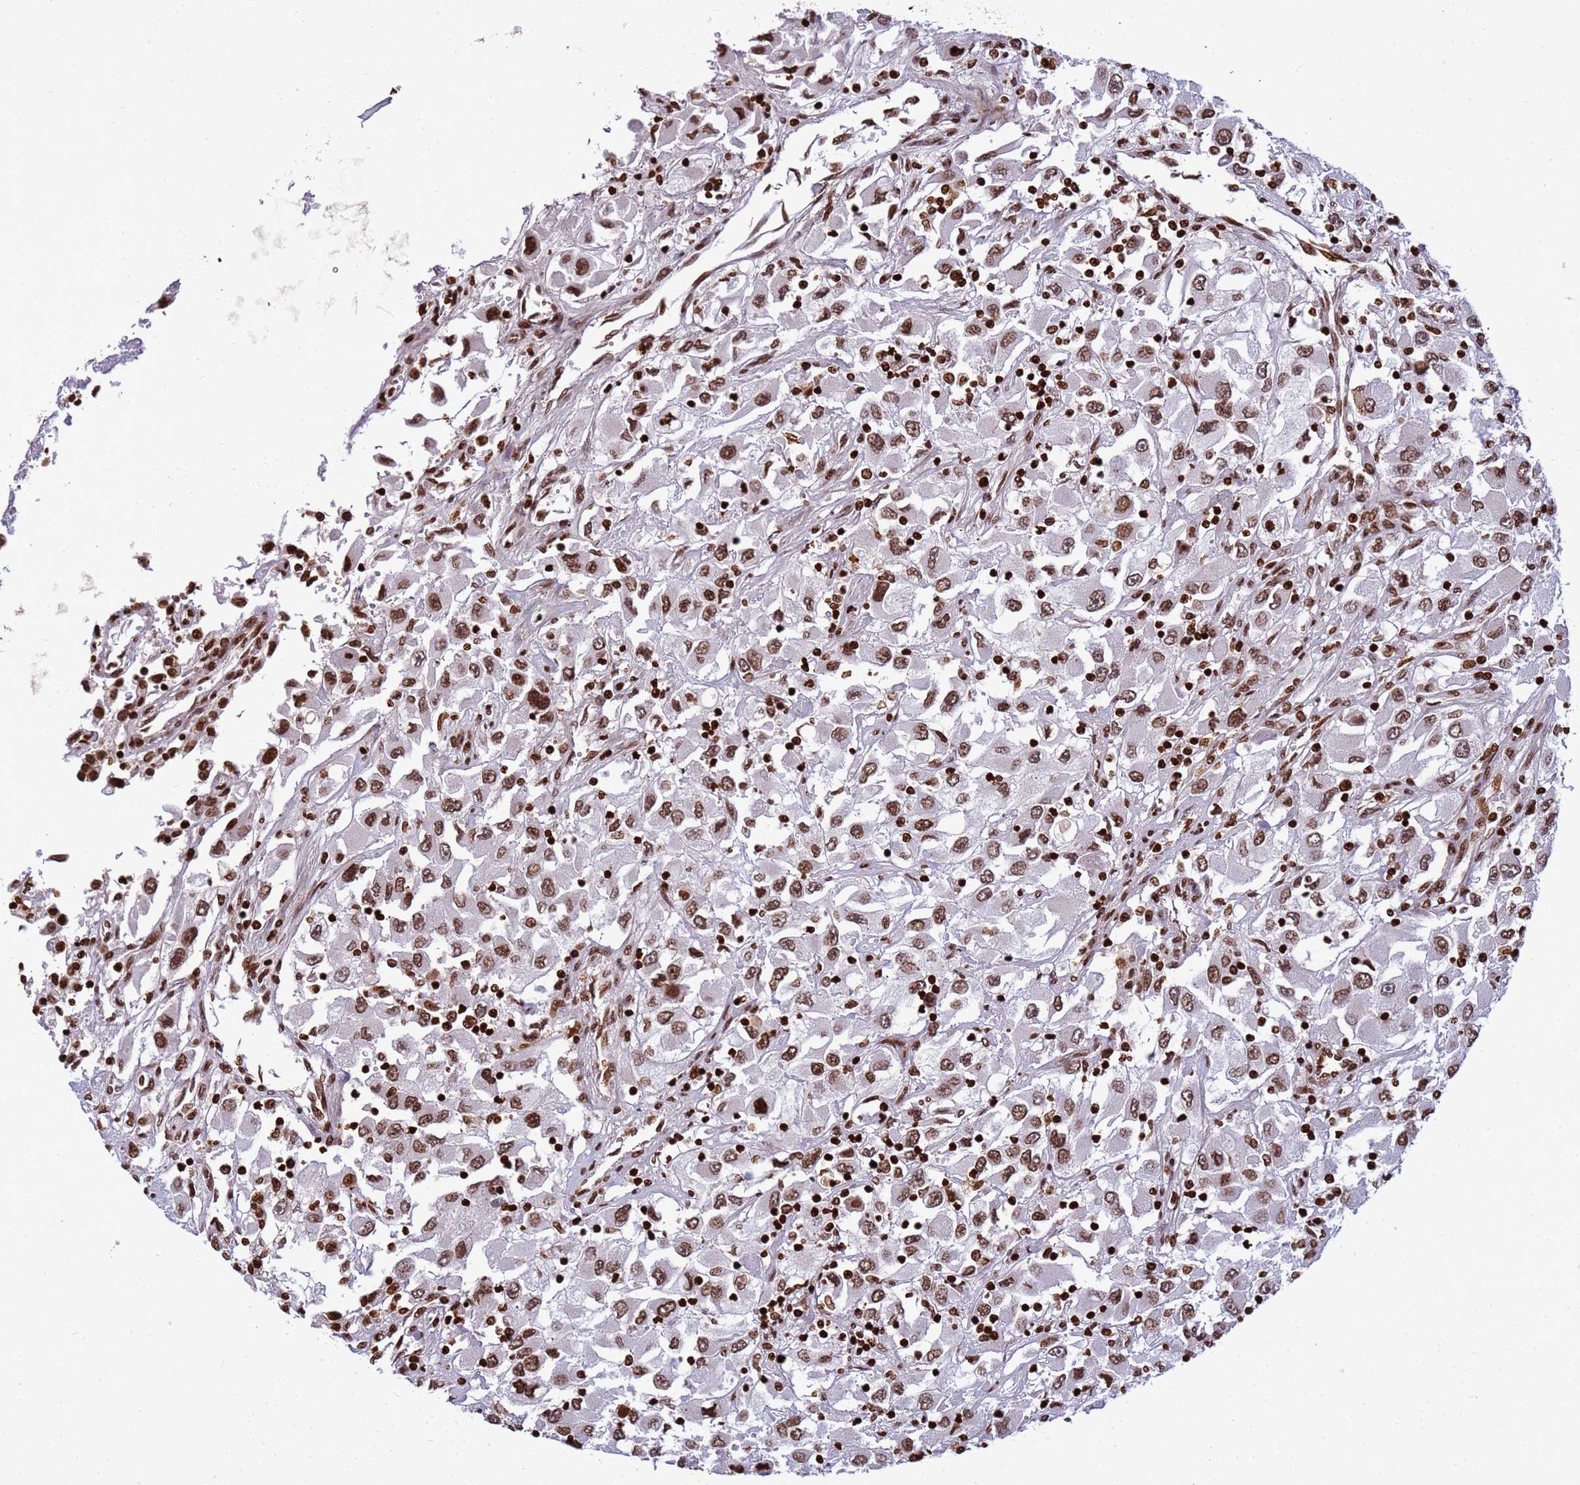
{"staining": {"intensity": "strong", "quantity": ">75%", "location": "nuclear"}, "tissue": "renal cancer", "cell_type": "Tumor cells", "image_type": "cancer", "snomed": [{"axis": "morphology", "description": "Adenocarcinoma, NOS"}, {"axis": "topography", "description": "Kidney"}], "caption": "Immunohistochemical staining of renal adenocarcinoma shows high levels of strong nuclear protein staining in about >75% of tumor cells.", "gene": "H3-3B", "patient": {"sex": "female", "age": 52}}